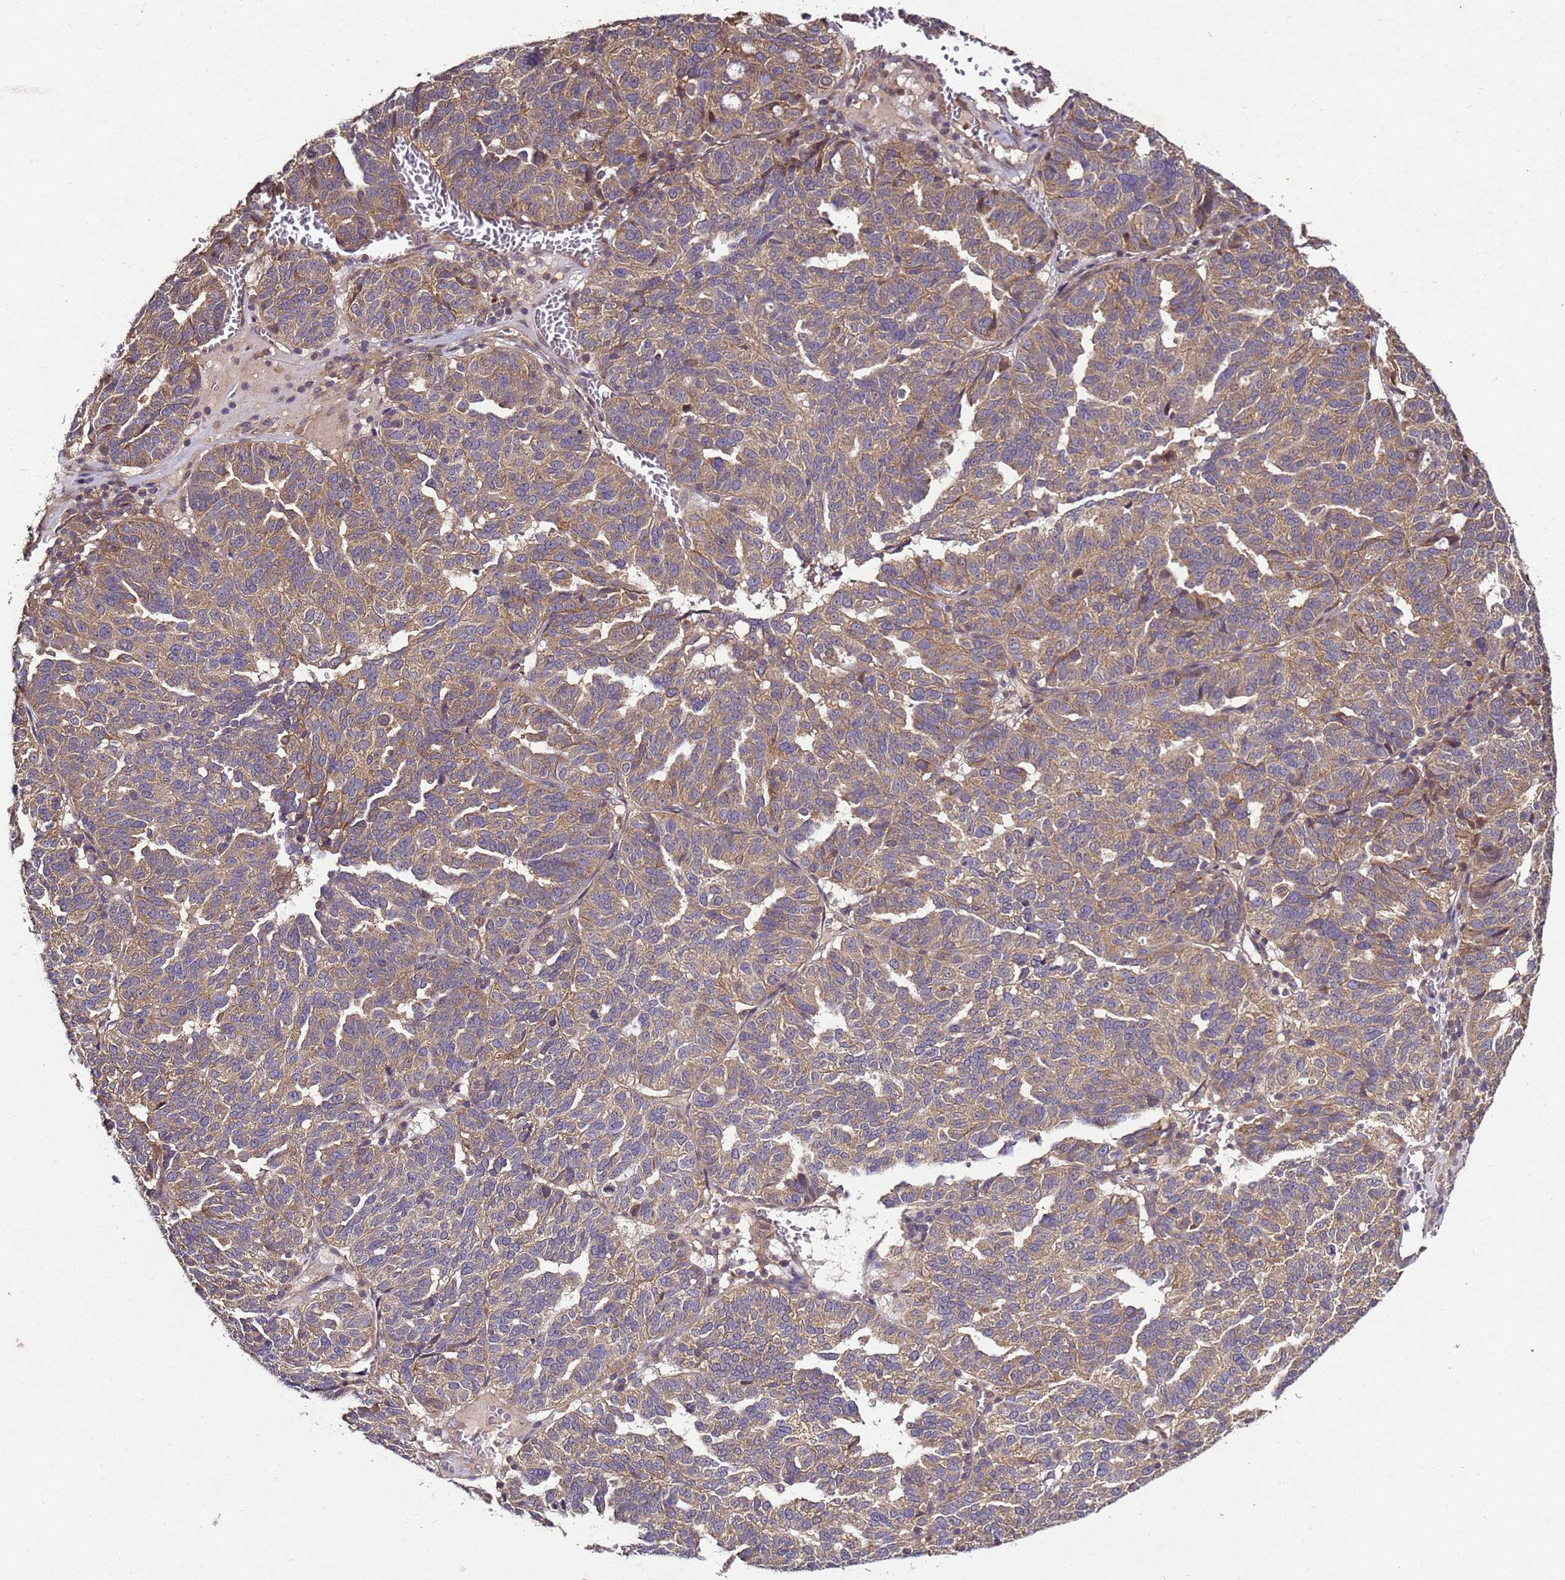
{"staining": {"intensity": "moderate", "quantity": ">75%", "location": "cytoplasmic/membranous"}, "tissue": "ovarian cancer", "cell_type": "Tumor cells", "image_type": "cancer", "snomed": [{"axis": "morphology", "description": "Cystadenocarcinoma, serous, NOS"}, {"axis": "topography", "description": "Ovary"}], "caption": "IHC of ovarian cancer displays medium levels of moderate cytoplasmic/membranous expression in approximately >75% of tumor cells.", "gene": "ANKRD17", "patient": {"sex": "female", "age": 59}}